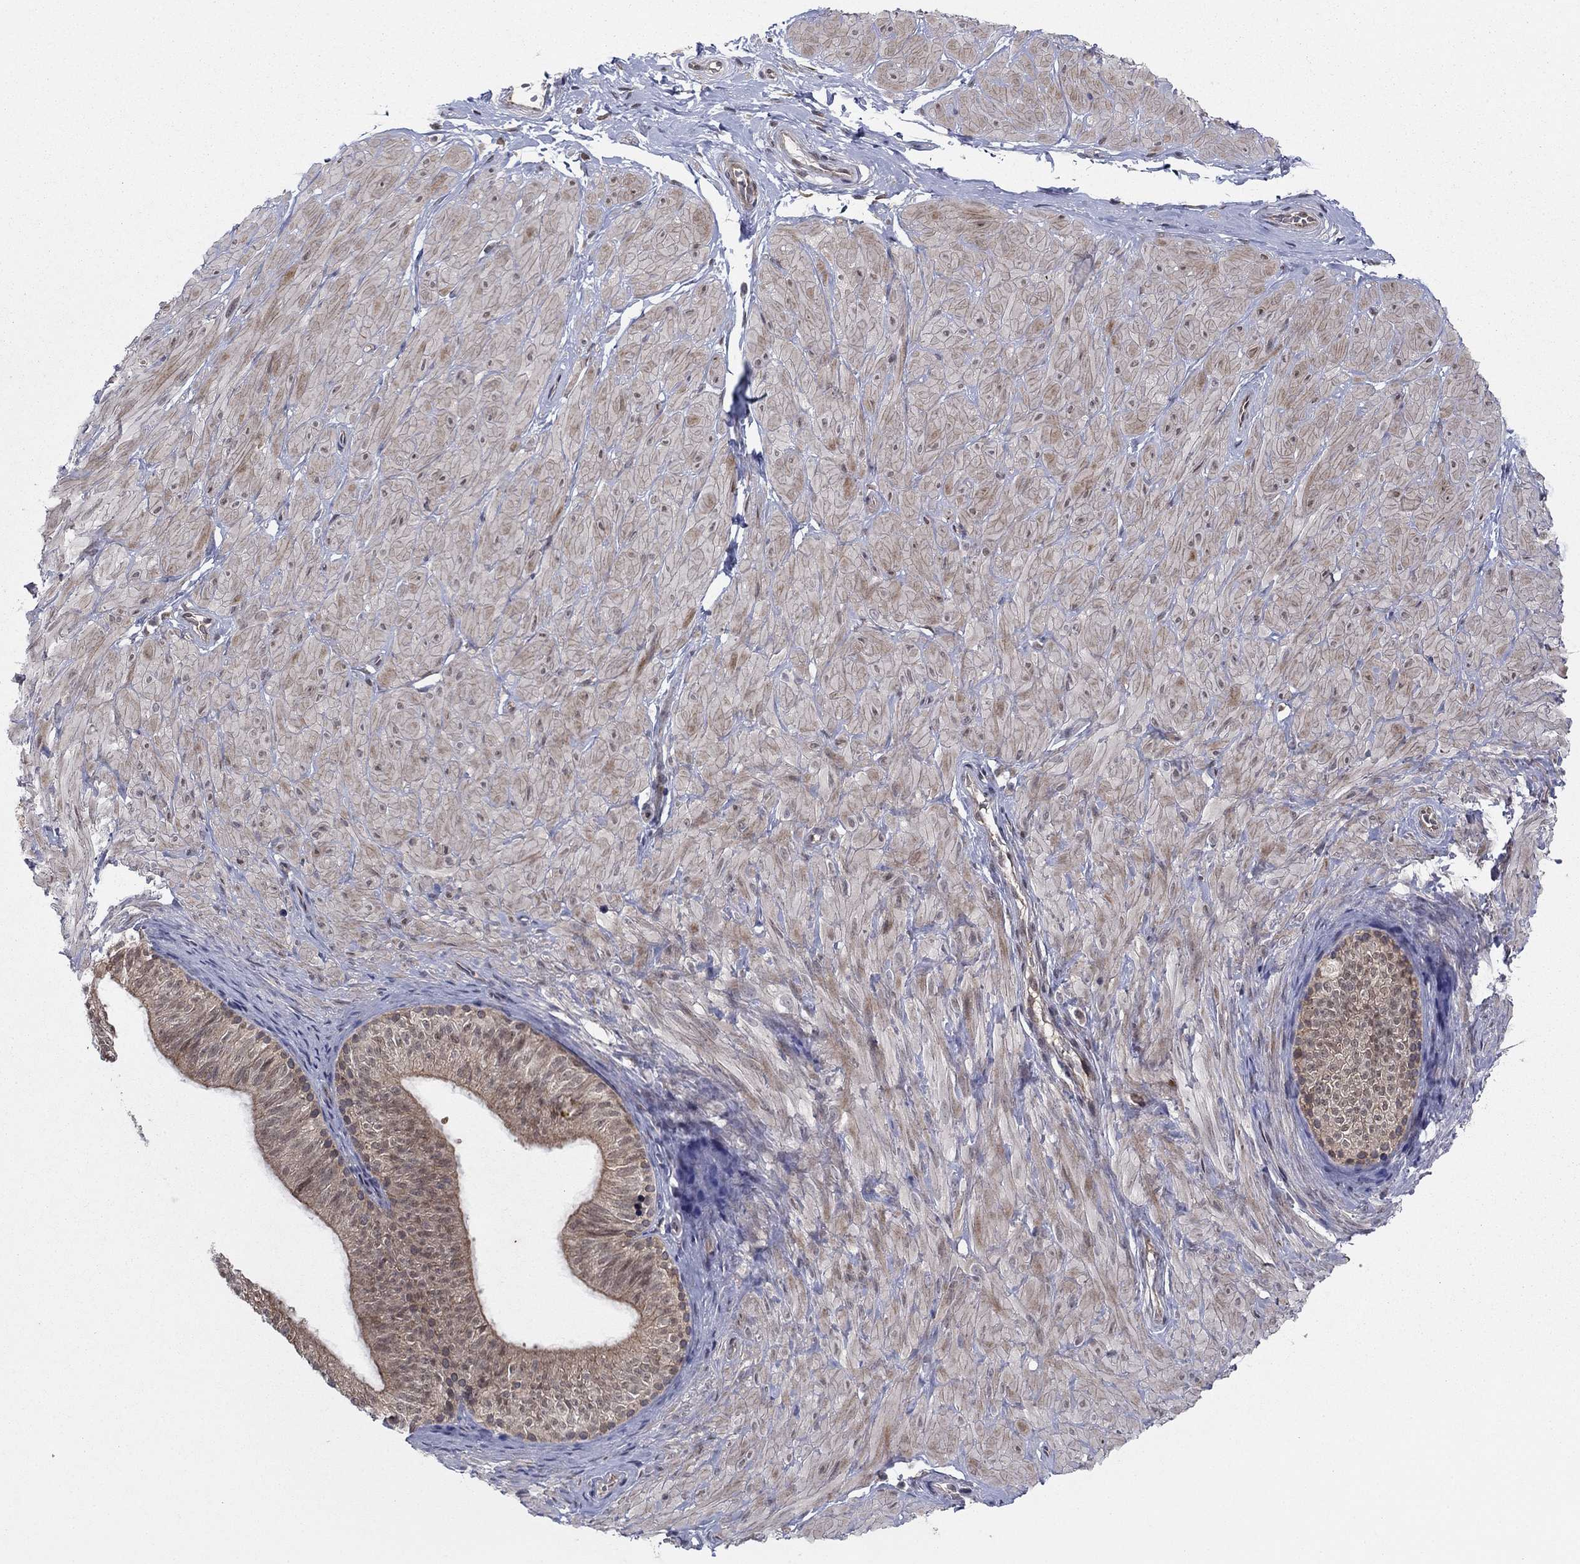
{"staining": {"intensity": "negative", "quantity": "none", "location": "none"}, "tissue": "adipose tissue", "cell_type": "Adipocytes", "image_type": "normal", "snomed": [{"axis": "morphology", "description": "Normal tissue, NOS"}, {"axis": "topography", "description": "Smooth muscle"}, {"axis": "topography", "description": "Peripheral nerve tissue"}], "caption": "Immunohistochemical staining of normal human adipose tissue displays no significant staining in adipocytes. (DAB IHC with hematoxylin counter stain).", "gene": "PSMC1", "patient": {"sex": "male", "age": 22}}